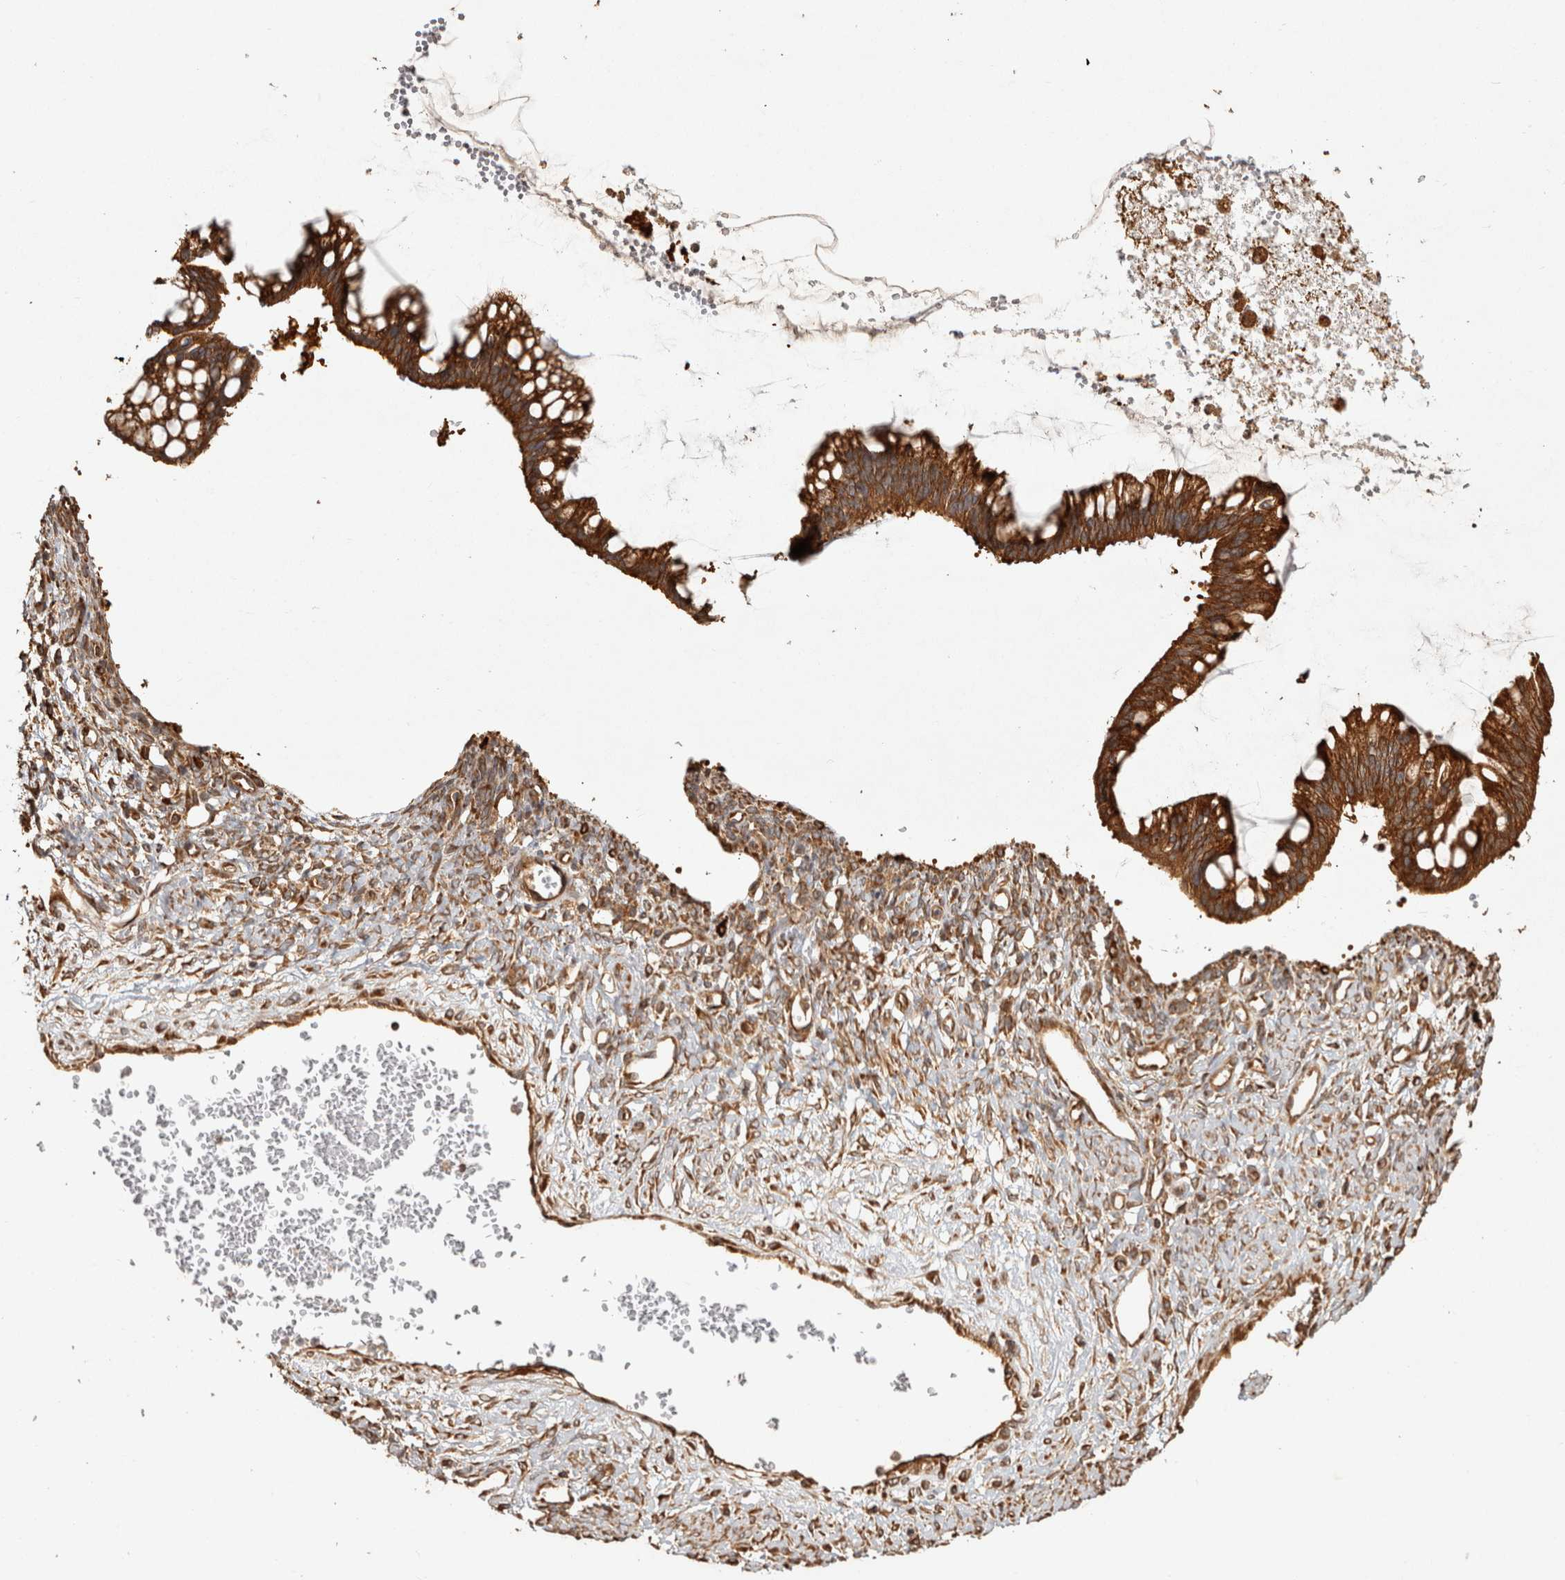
{"staining": {"intensity": "strong", "quantity": ">75%", "location": "cytoplasmic/membranous"}, "tissue": "ovarian cancer", "cell_type": "Tumor cells", "image_type": "cancer", "snomed": [{"axis": "morphology", "description": "Cystadenocarcinoma, mucinous, NOS"}, {"axis": "topography", "description": "Ovary"}], "caption": "This image exhibits ovarian cancer (mucinous cystadenocarcinoma) stained with IHC to label a protein in brown. The cytoplasmic/membranous of tumor cells show strong positivity for the protein. Nuclei are counter-stained blue.", "gene": "CAMSAP2", "patient": {"sex": "female", "age": 73}}